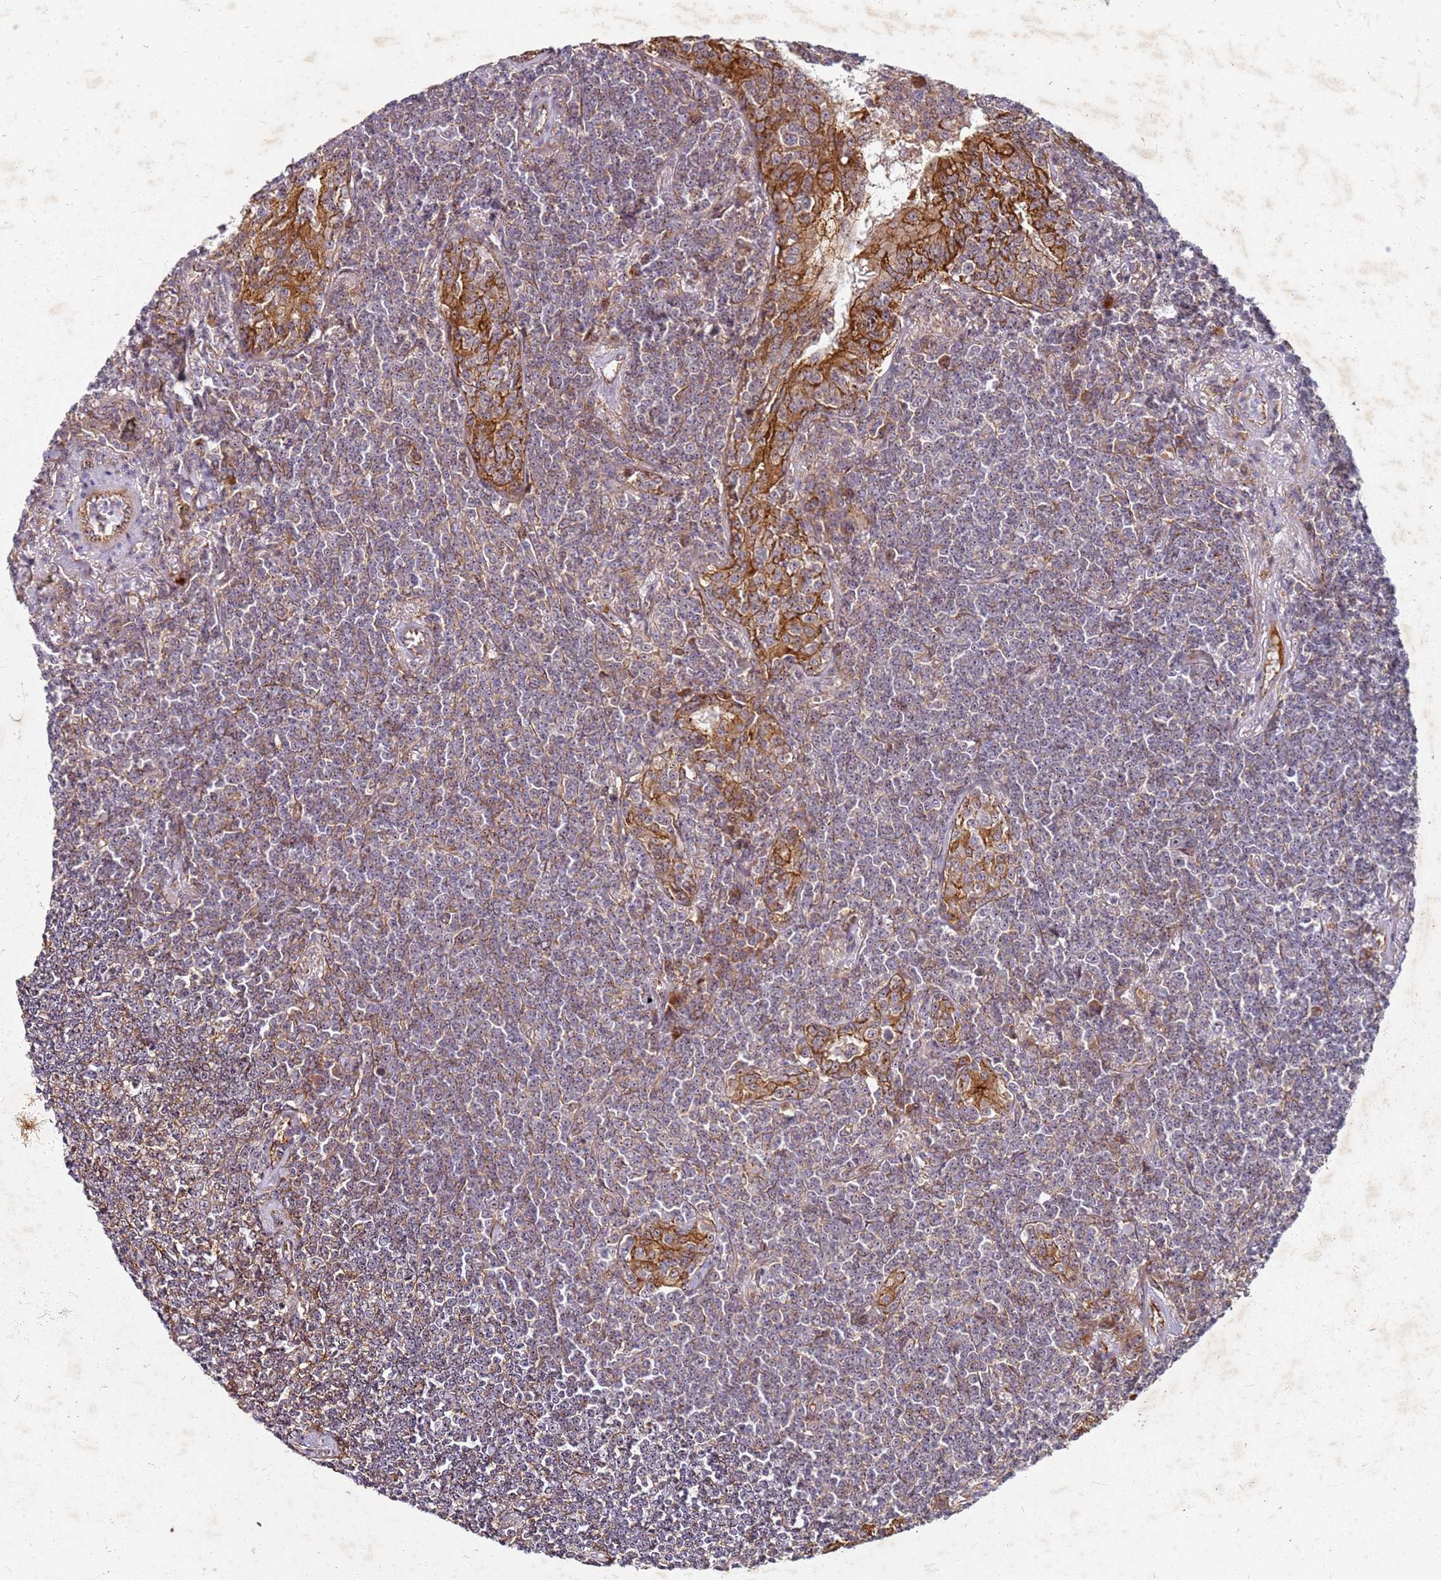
{"staining": {"intensity": "weak", "quantity": "25%-75%", "location": "cytoplasmic/membranous"}, "tissue": "lymphoma", "cell_type": "Tumor cells", "image_type": "cancer", "snomed": [{"axis": "morphology", "description": "Malignant lymphoma, non-Hodgkin's type, Low grade"}, {"axis": "topography", "description": "Lung"}], "caption": "A high-resolution photomicrograph shows immunohistochemistry staining of lymphoma, which demonstrates weak cytoplasmic/membranous staining in approximately 25%-75% of tumor cells. The protein is stained brown, and the nuclei are stained in blue (DAB IHC with brightfield microscopy, high magnification).", "gene": "C2CD4B", "patient": {"sex": "female", "age": 71}}